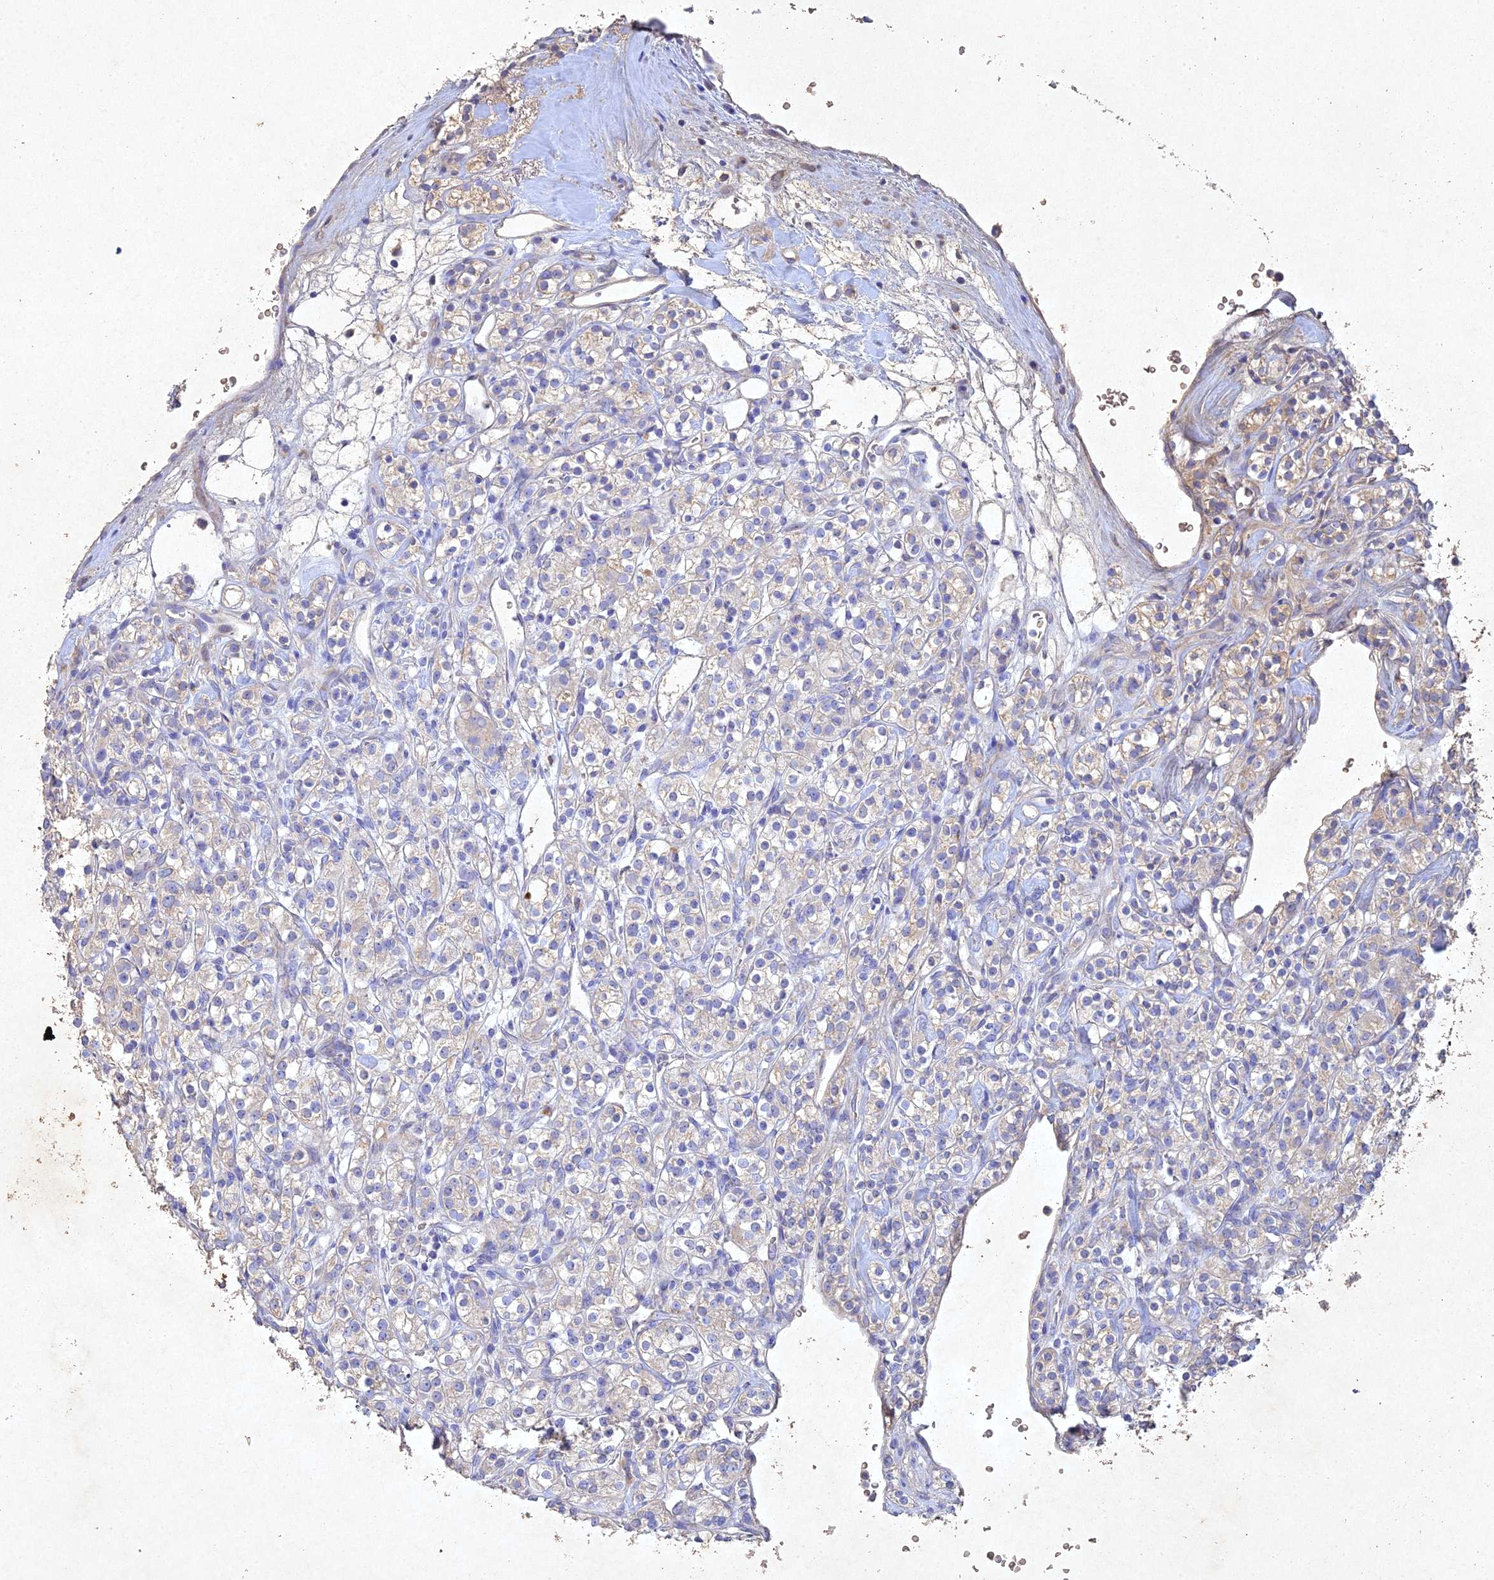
{"staining": {"intensity": "negative", "quantity": "none", "location": "none"}, "tissue": "renal cancer", "cell_type": "Tumor cells", "image_type": "cancer", "snomed": [{"axis": "morphology", "description": "Adenocarcinoma, NOS"}, {"axis": "topography", "description": "Kidney"}], "caption": "The immunohistochemistry image has no significant positivity in tumor cells of renal adenocarcinoma tissue. The staining is performed using DAB (3,3'-diaminobenzidine) brown chromogen with nuclei counter-stained in using hematoxylin.", "gene": "NDUFV1", "patient": {"sex": "male", "age": 77}}